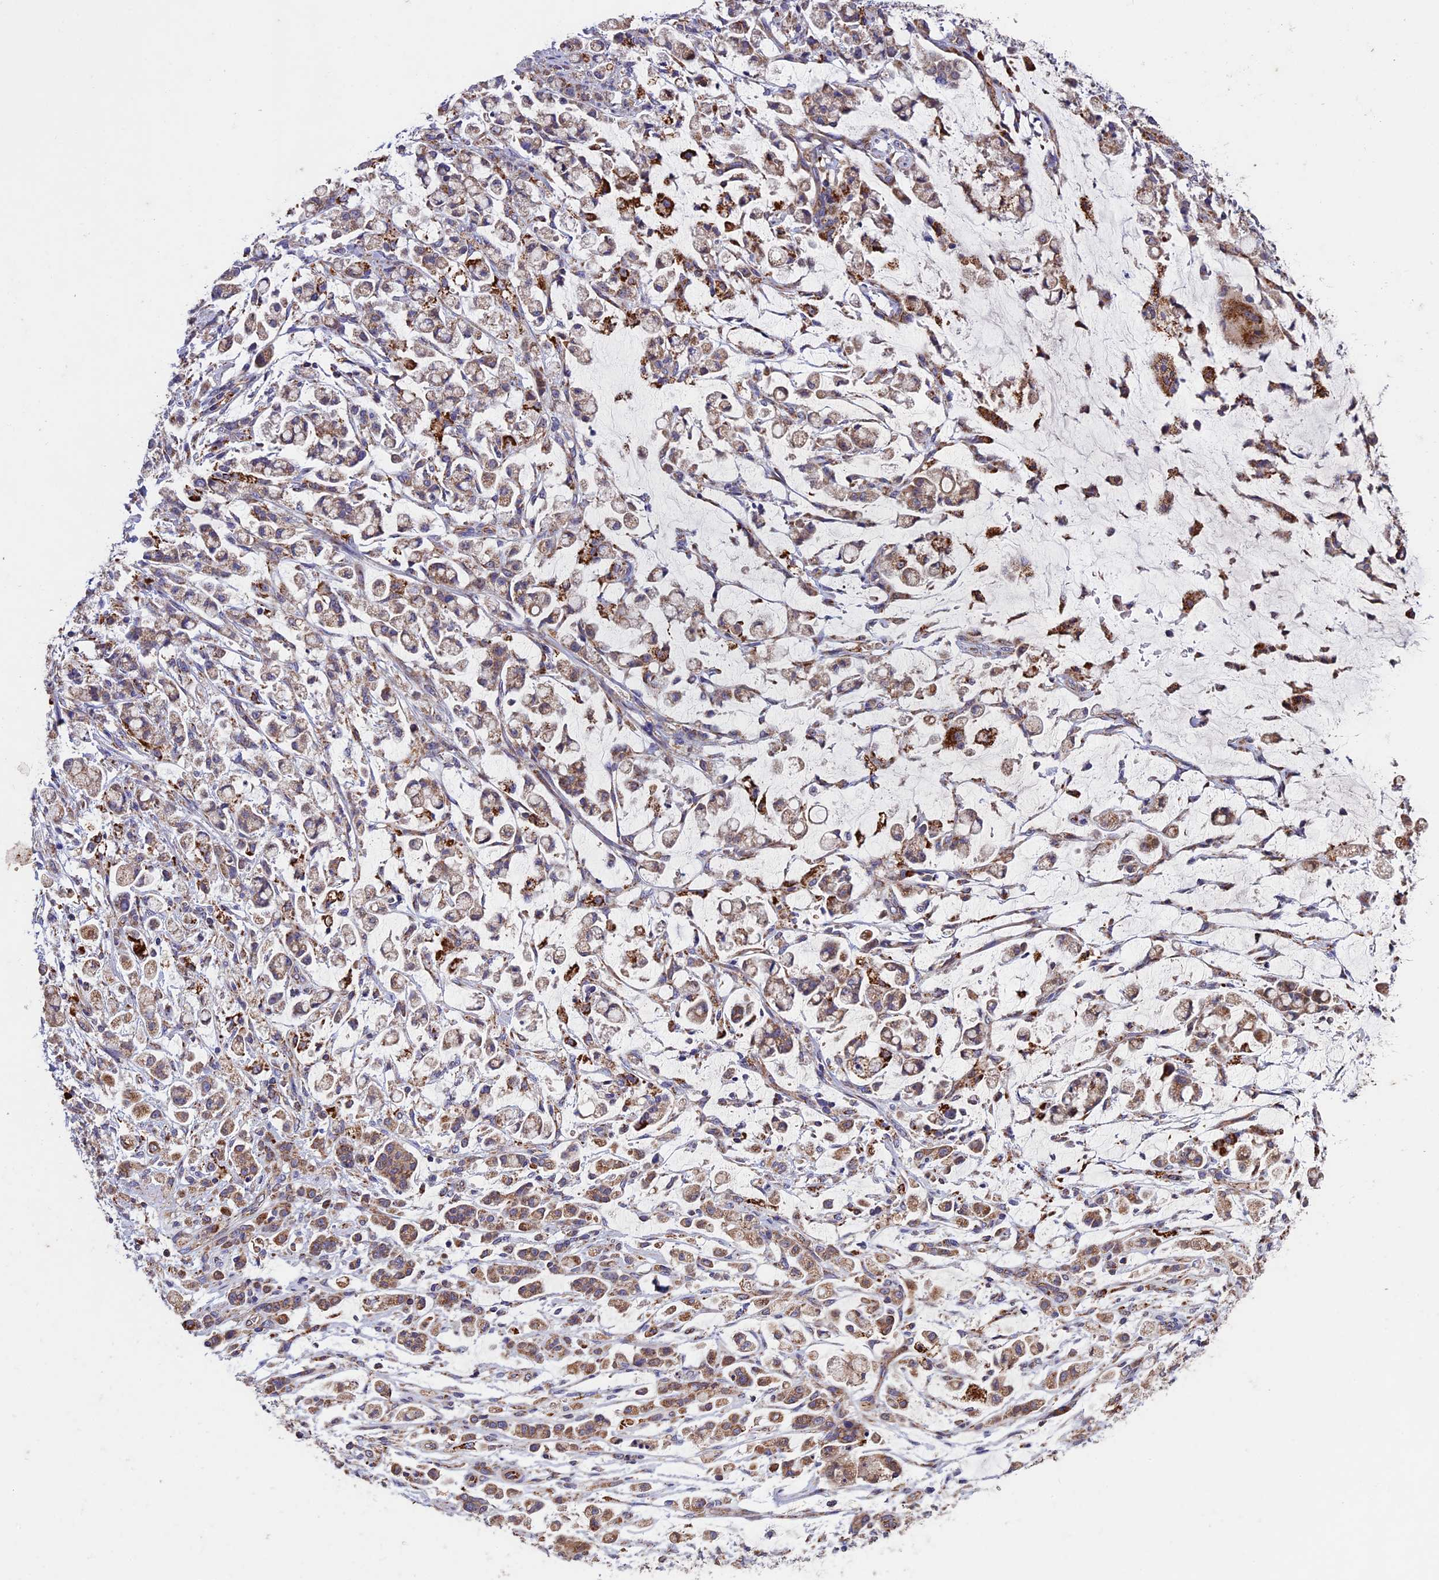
{"staining": {"intensity": "moderate", "quantity": ">75%", "location": "cytoplasmic/membranous"}, "tissue": "stomach cancer", "cell_type": "Tumor cells", "image_type": "cancer", "snomed": [{"axis": "morphology", "description": "Adenocarcinoma, NOS"}, {"axis": "topography", "description": "Stomach"}], "caption": "Immunohistochemical staining of human adenocarcinoma (stomach) demonstrates medium levels of moderate cytoplasmic/membranous positivity in approximately >75% of tumor cells.", "gene": "RNF17", "patient": {"sex": "female", "age": 60}}